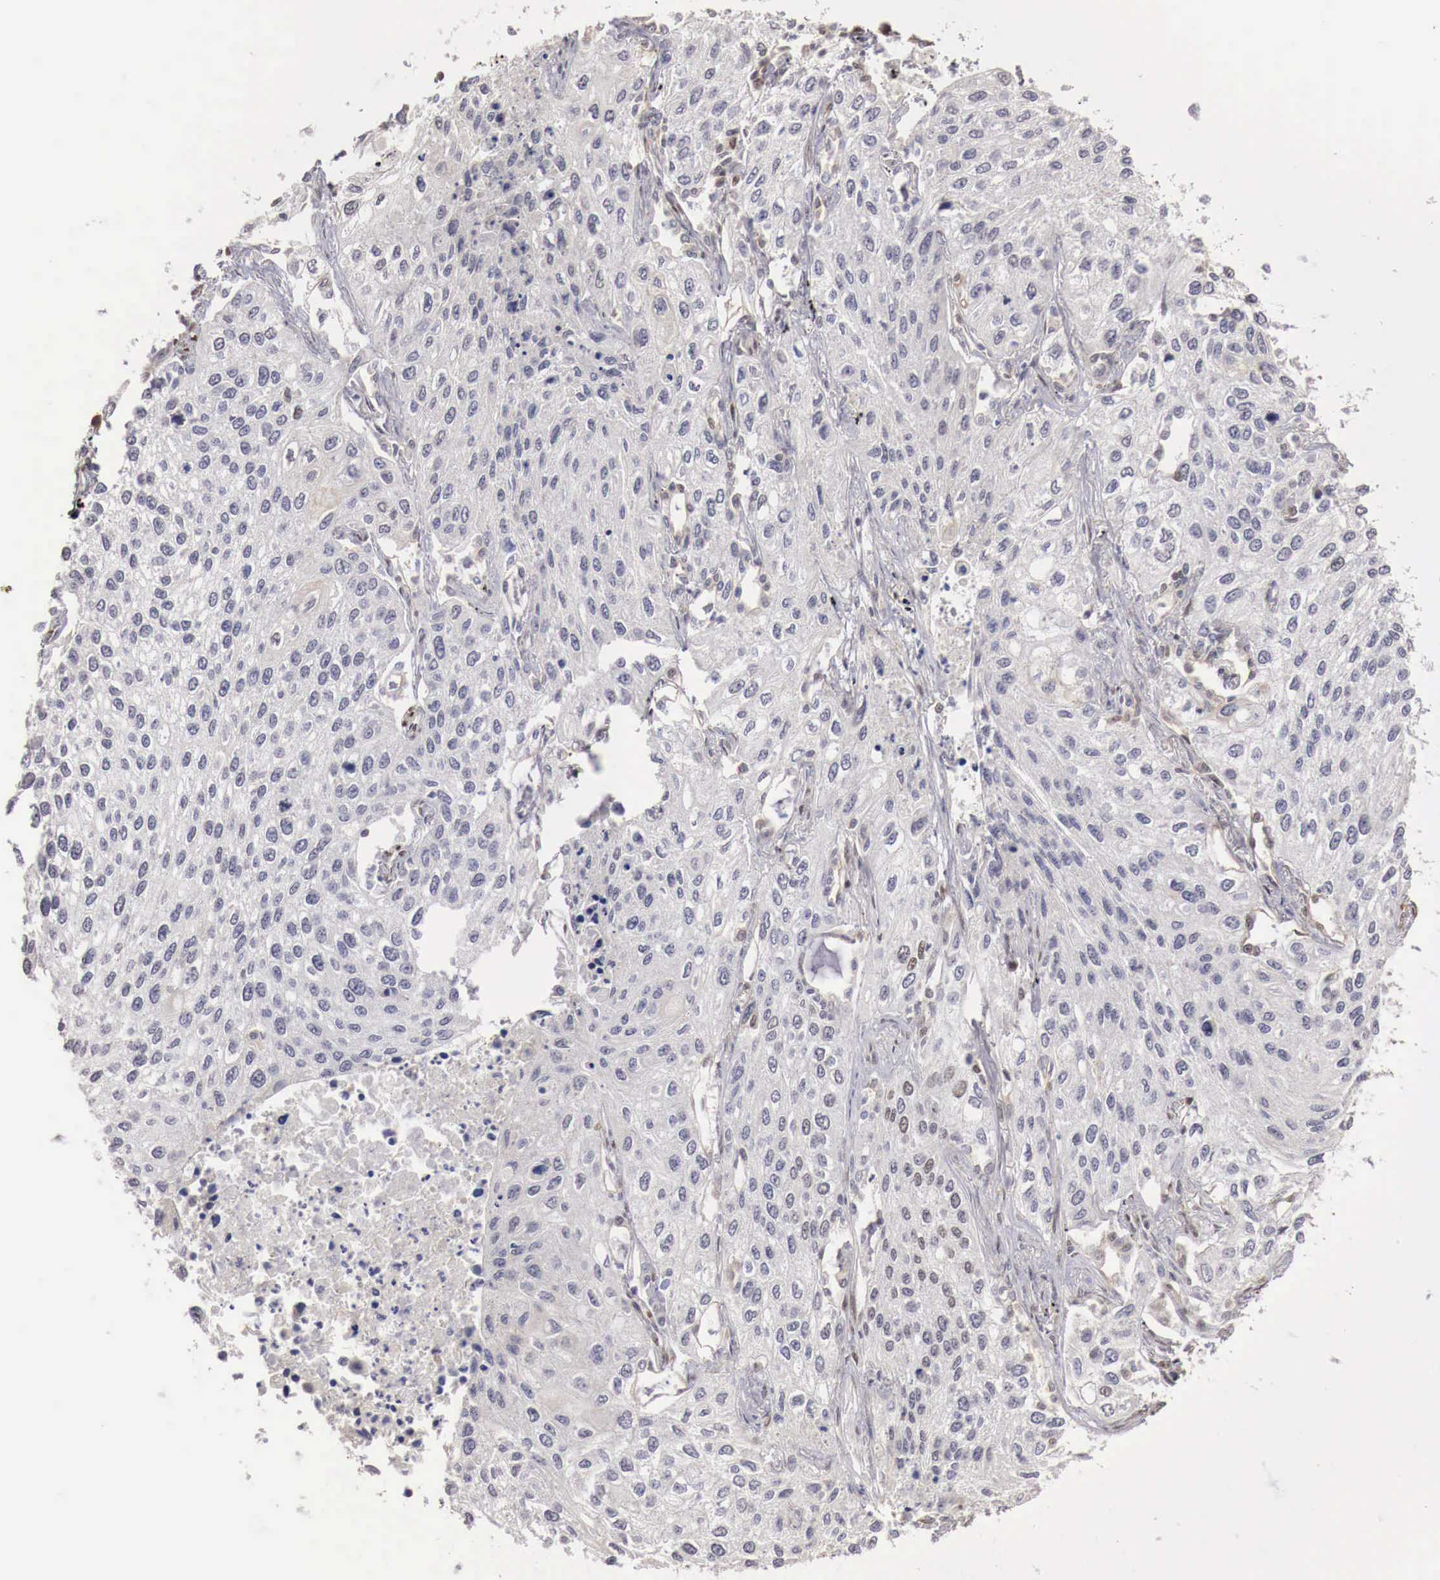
{"staining": {"intensity": "negative", "quantity": "none", "location": "none"}, "tissue": "lung cancer", "cell_type": "Tumor cells", "image_type": "cancer", "snomed": [{"axis": "morphology", "description": "Squamous cell carcinoma, NOS"}, {"axis": "topography", "description": "Lung"}], "caption": "This is a image of immunohistochemistry staining of squamous cell carcinoma (lung), which shows no positivity in tumor cells. The staining was performed using DAB to visualize the protein expression in brown, while the nuclei were stained in blue with hematoxylin (Magnification: 20x).", "gene": "KHDRBS2", "patient": {"sex": "male", "age": 75}}